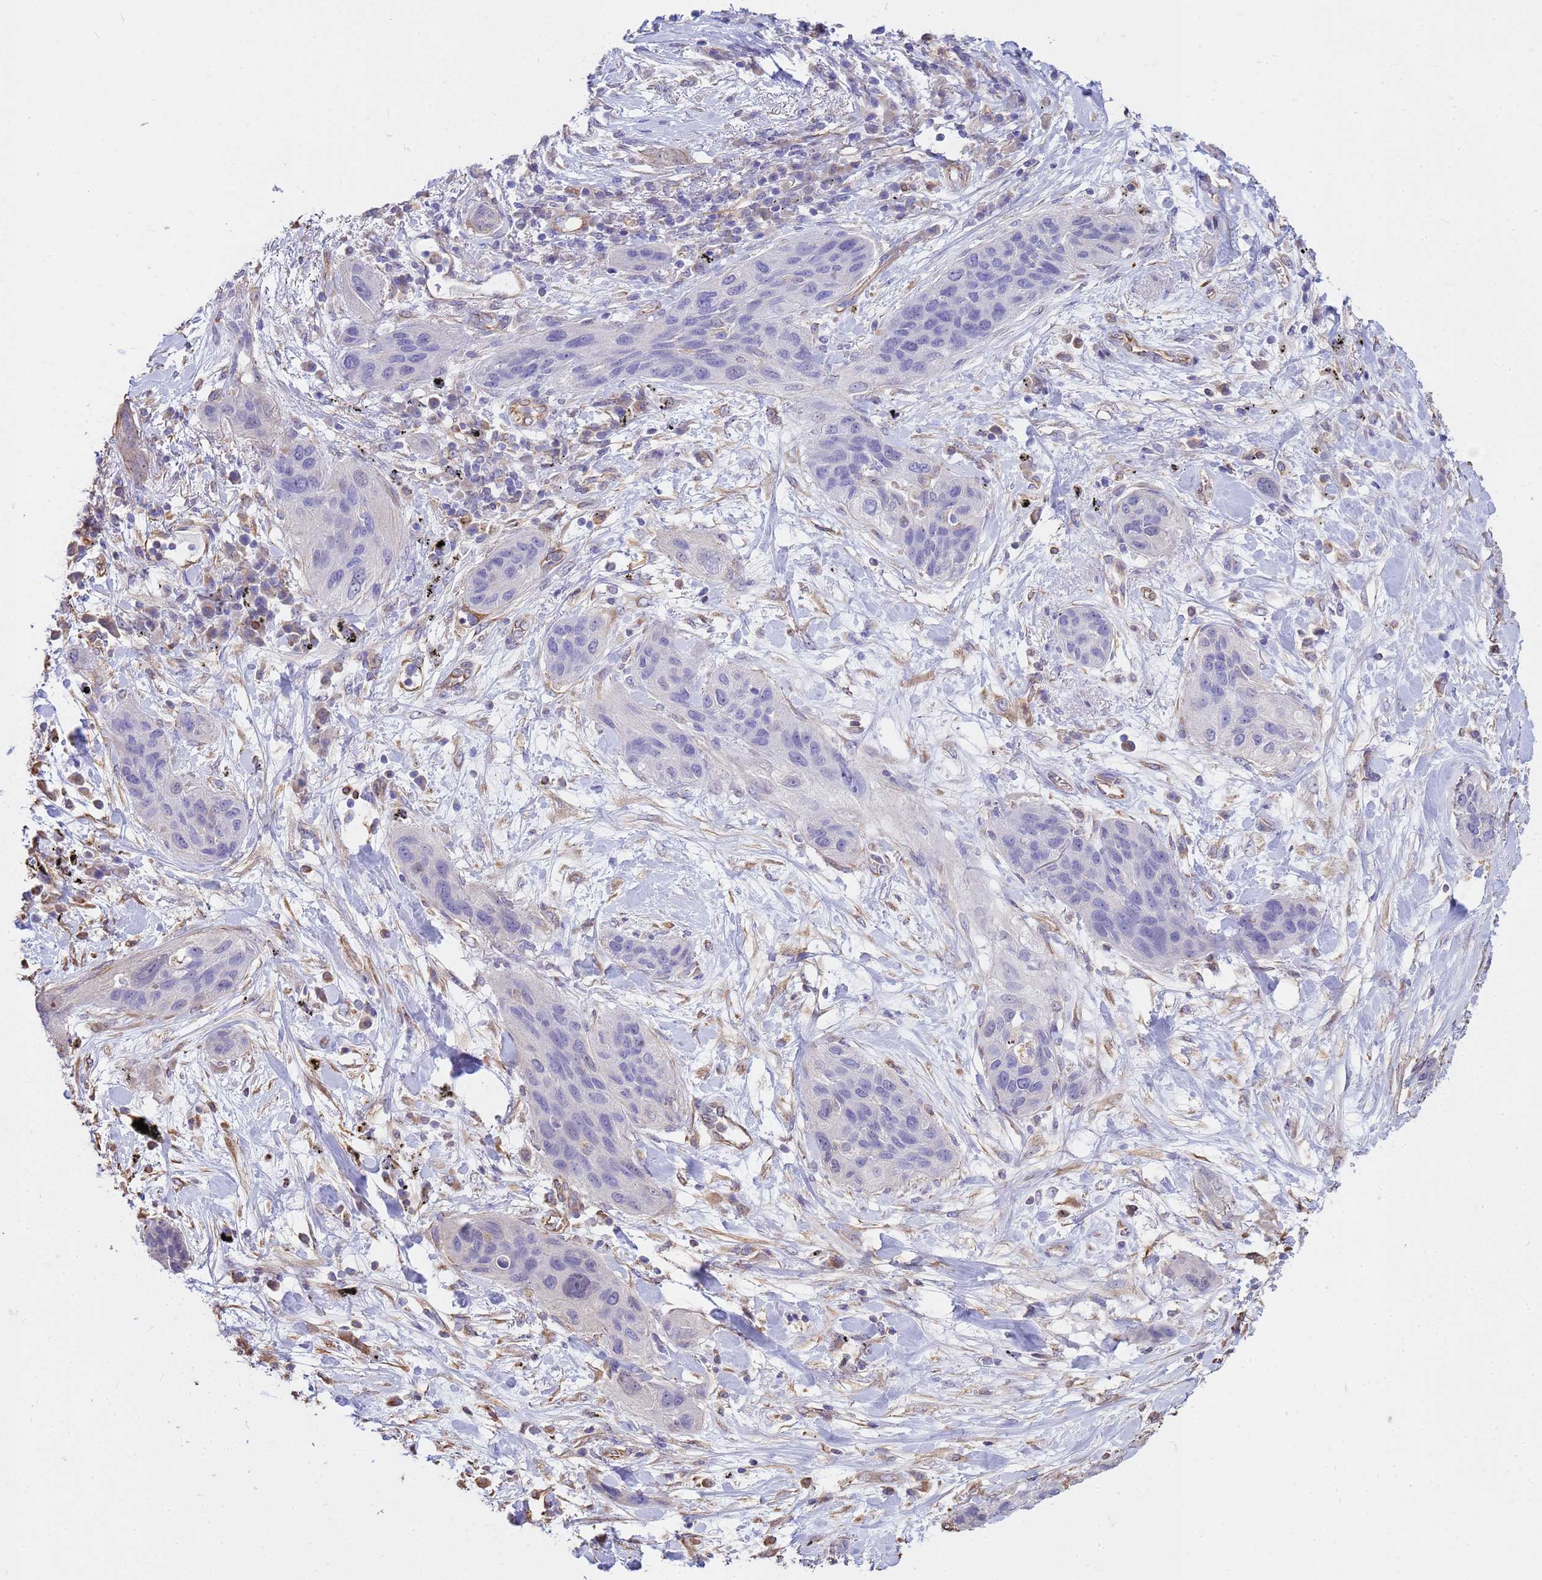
{"staining": {"intensity": "negative", "quantity": "none", "location": "none"}, "tissue": "lung cancer", "cell_type": "Tumor cells", "image_type": "cancer", "snomed": [{"axis": "morphology", "description": "Squamous cell carcinoma, NOS"}, {"axis": "topography", "description": "Lung"}], "caption": "Human lung cancer (squamous cell carcinoma) stained for a protein using immunohistochemistry exhibits no staining in tumor cells.", "gene": "TCEAL3", "patient": {"sex": "female", "age": 70}}